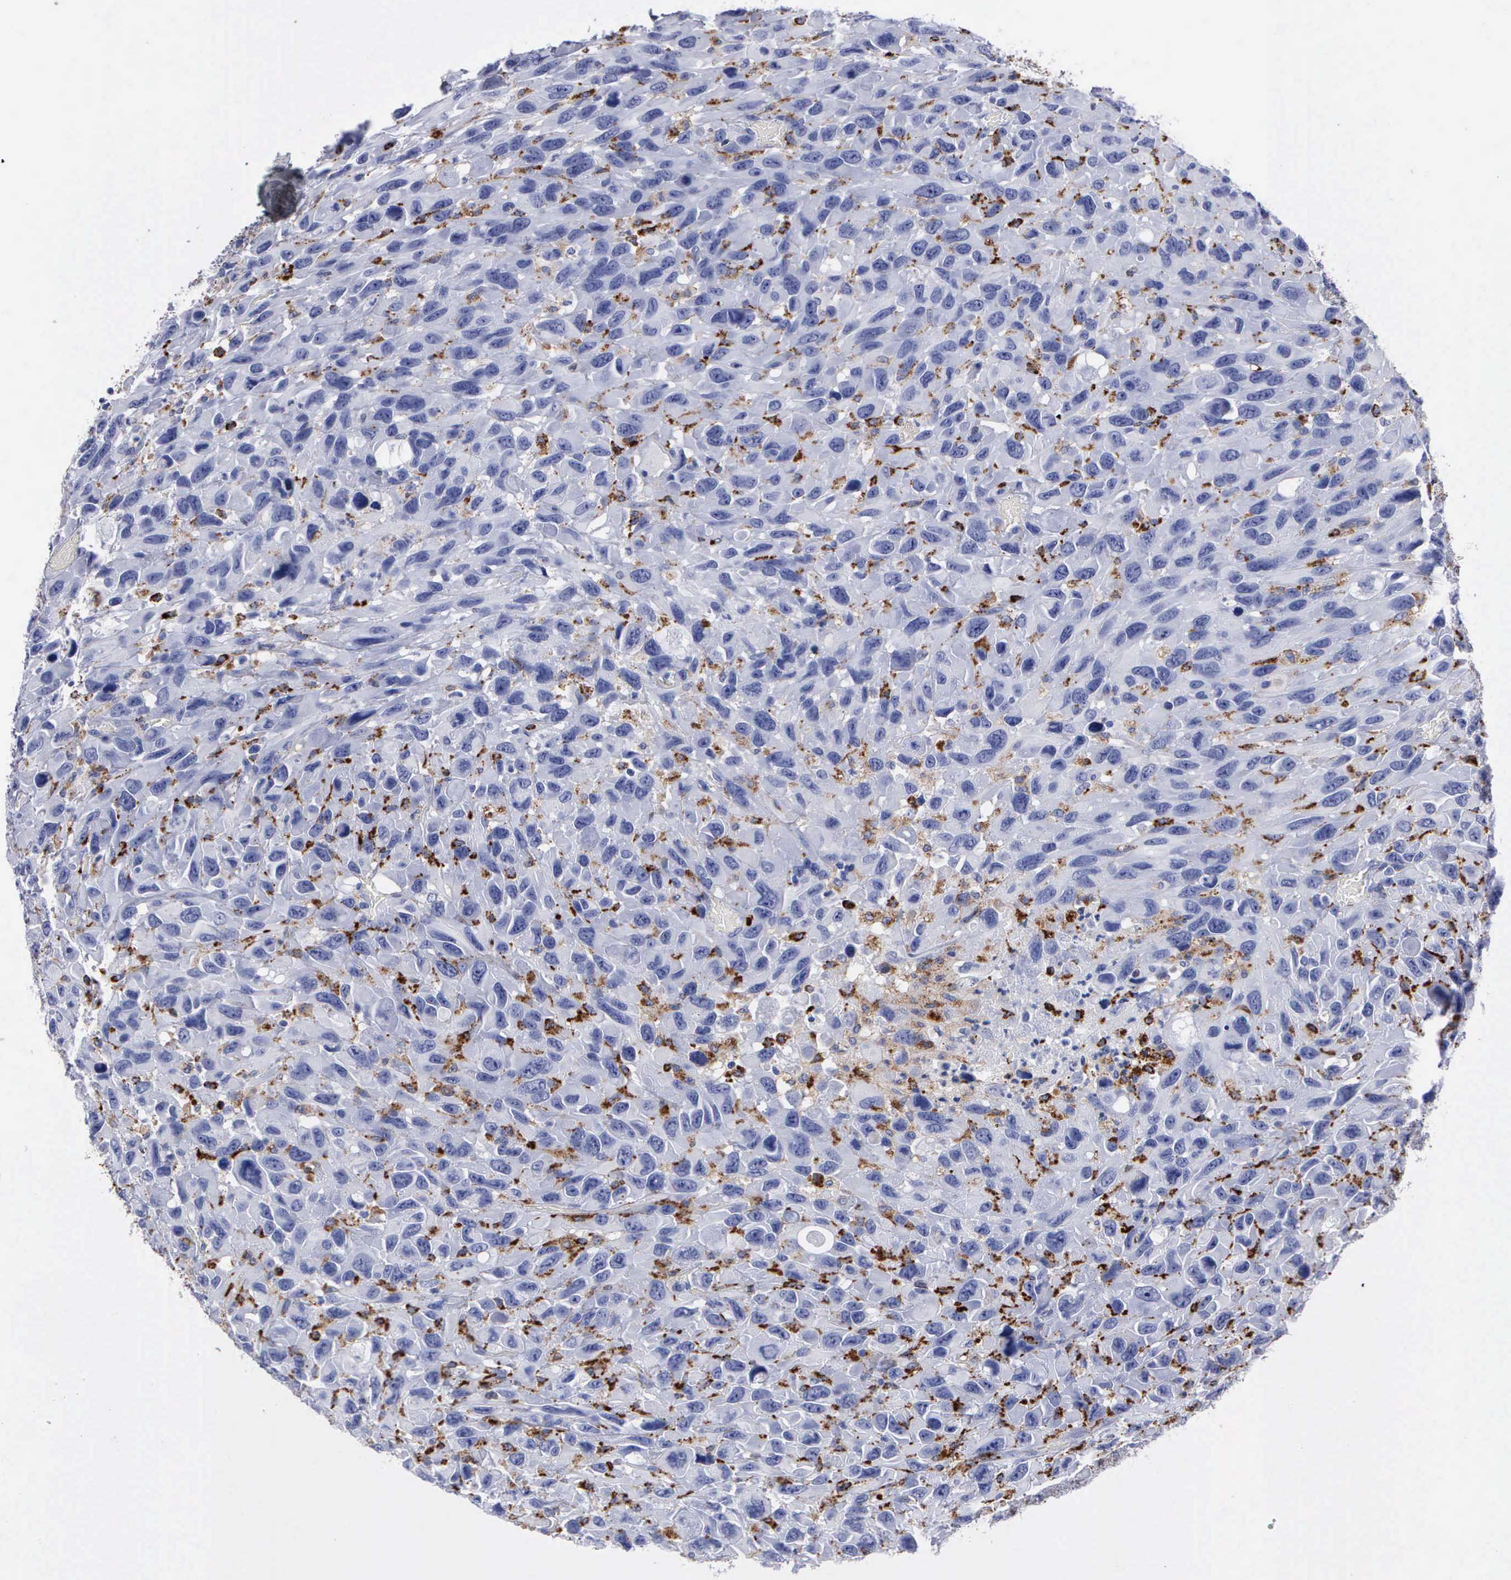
{"staining": {"intensity": "moderate", "quantity": "<25%", "location": "nuclear"}, "tissue": "renal cancer", "cell_type": "Tumor cells", "image_type": "cancer", "snomed": [{"axis": "morphology", "description": "Adenocarcinoma, NOS"}, {"axis": "topography", "description": "Kidney"}], "caption": "Renal cancer (adenocarcinoma) stained with a brown dye reveals moderate nuclear positive positivity in approximately <25% of tumor cells.", "gene": "CTSH", "patient": {"sex": "male", "age": 79}}